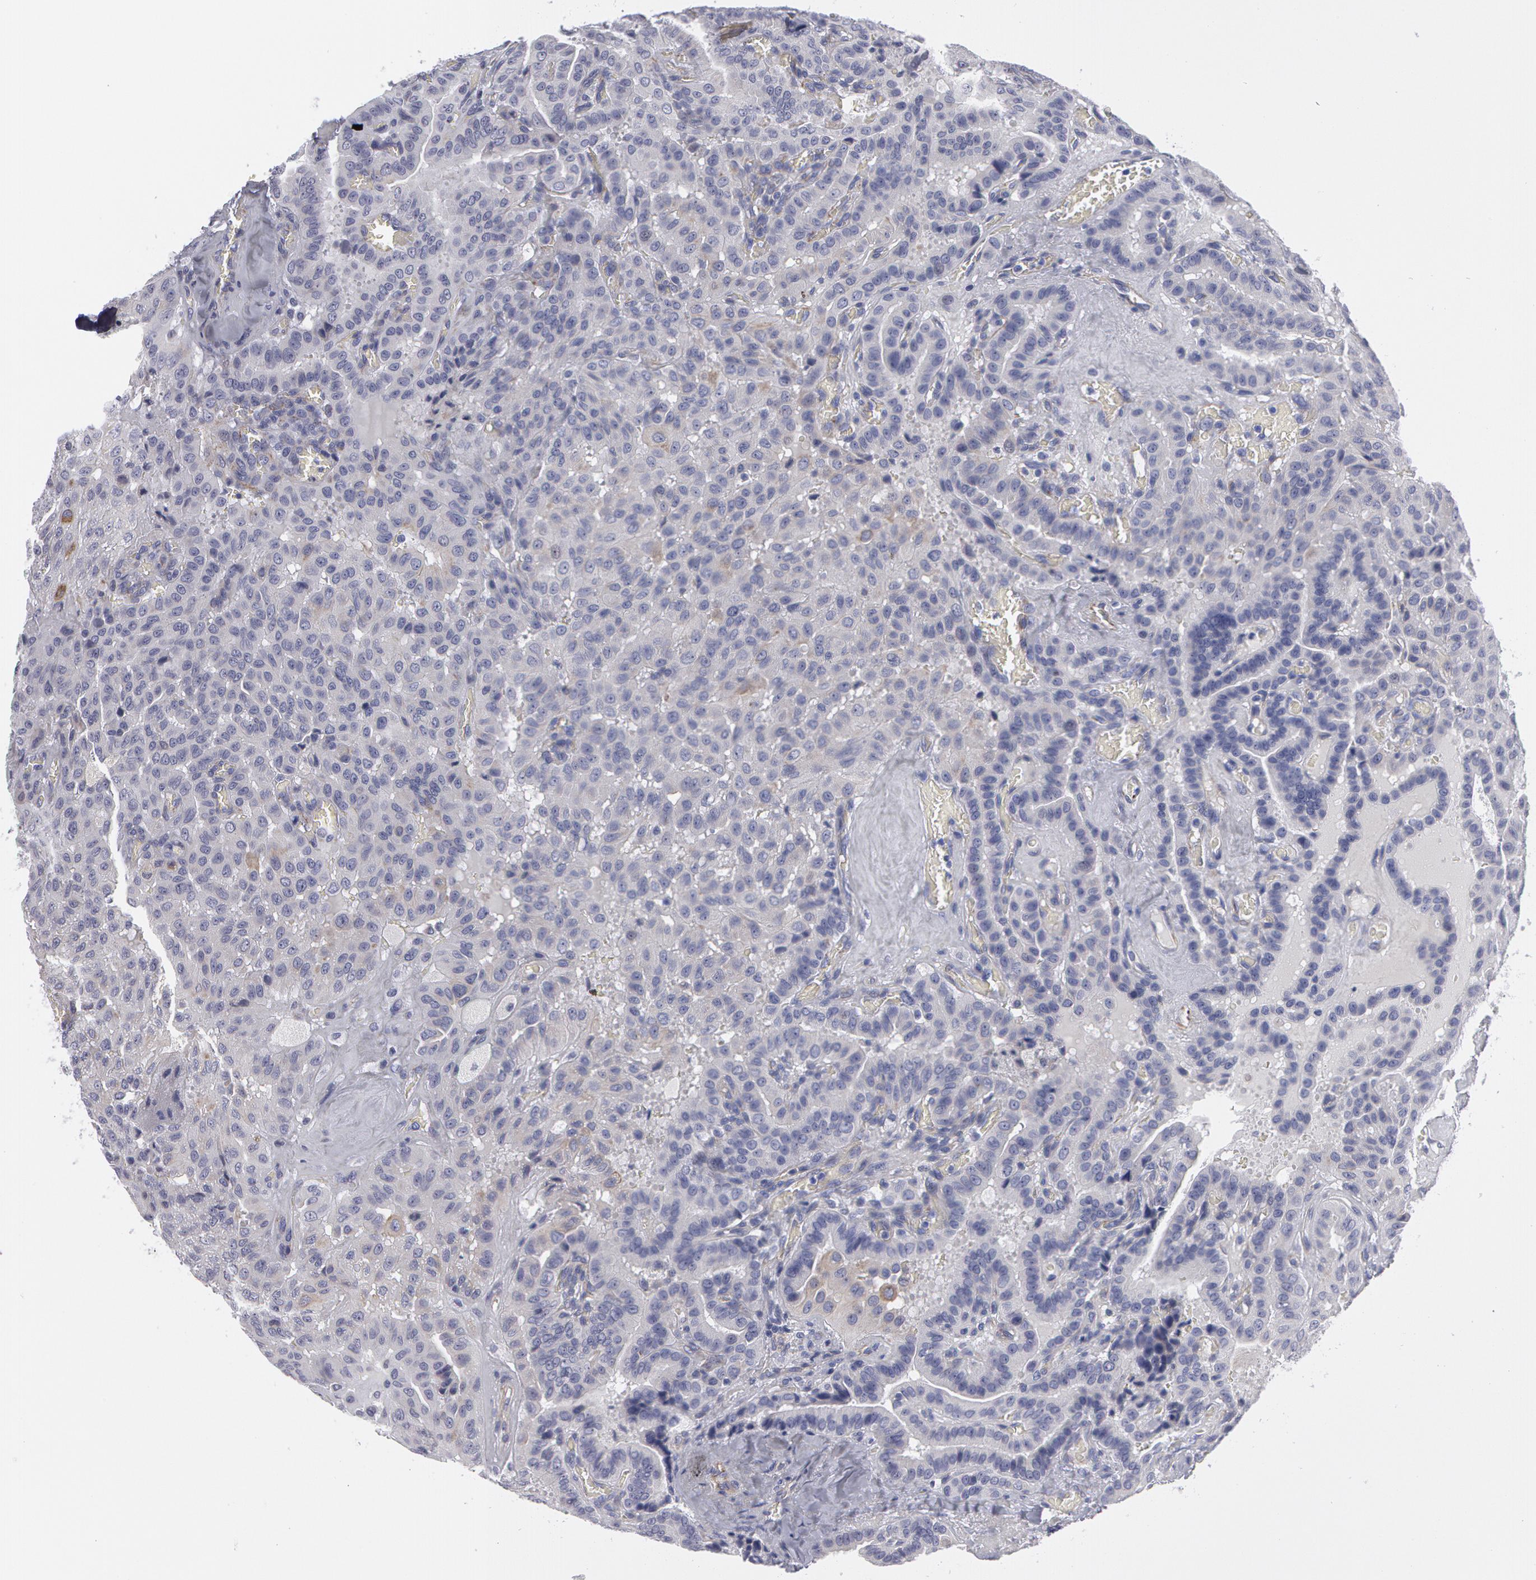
{"staining": {"intensity": "negative", "quantity": "none", "location": "none"}, "tissue": "thyroid cancer", "cell_type": "Tumor cells", "image_type": "cancer", "snomed": [{"axis": "morphology", "description": "Papillary adenocarcinoma, NOS"}, {"axis": "topography", "description": "Thyroid gland"}], "caption": "There is no significant positivity in tumor cells of thyroid cancer (papillary adenocarcinoma).", "gene": "SMC1B", "patient": {"sex": "male", "age": 87}}